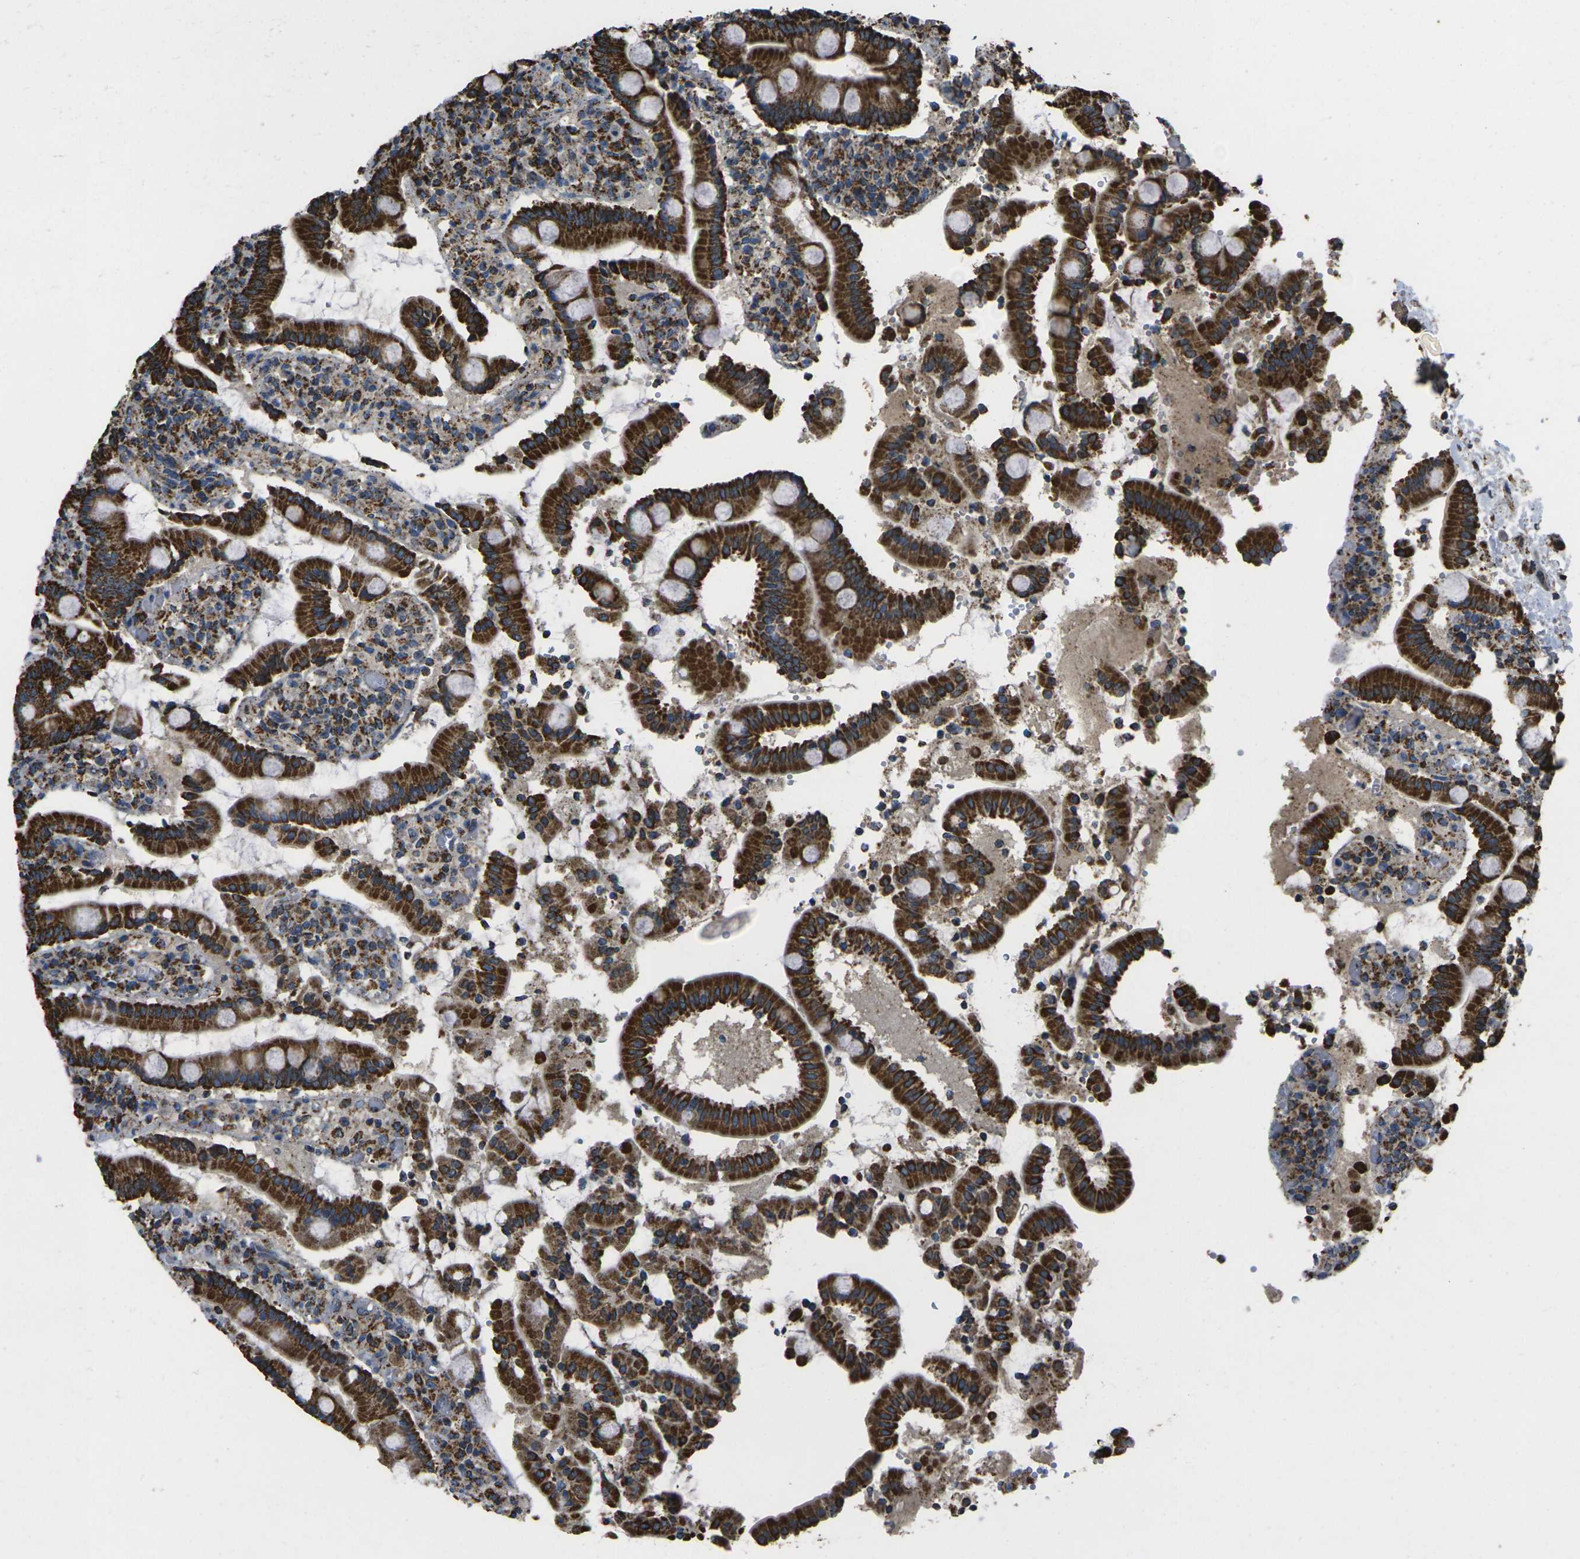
{"staining": {"intensity": "strong", "quantity": ">75%", "location": "cytoplasmic/membranous"}, "tissue": "duodenum", "cell_type": "Glandular cells", "image_type": "normal", "snomed": [{"axis": "morphology", "description": "Normal tissue, NOS"}, {"axis": "topography", "description": "Small intestine, NOS"}], "caption": "DAB (3,3'-diaminobenzidine) immunohistochemical staining of benign duodenum reveals strong cytoplasmic/membranous protein expression in about >75% of glandular cells.", "gene": "KLHL5", "patient": {"sex": "female", "age": 71}}